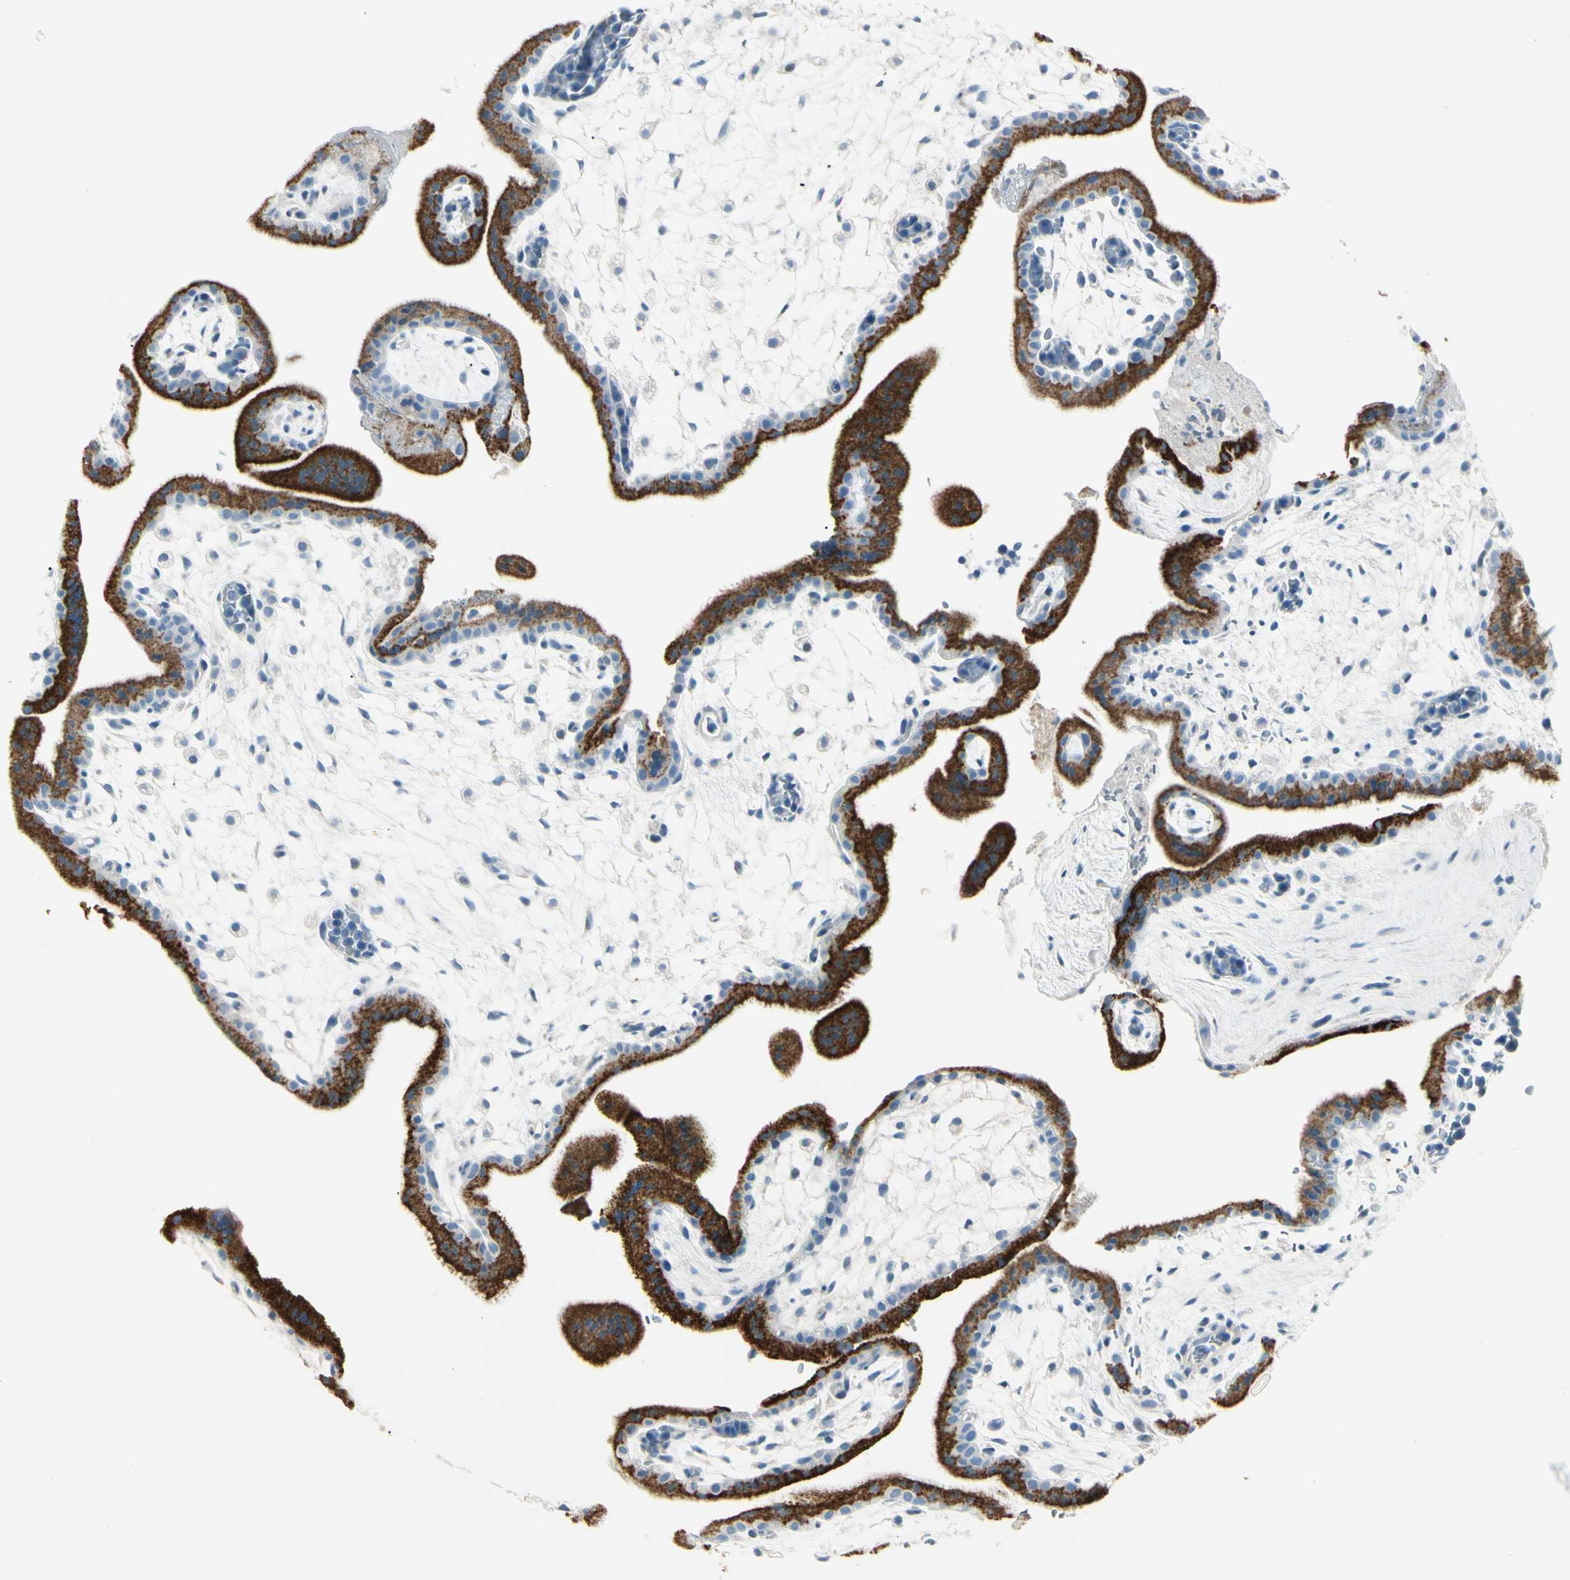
{"staining": {"intensity": "negative", "quantity": "none", "location": "none"}, "tissue": "placenta", "cell_type": "Decidual cells", "image_type": "normal", "snomed": [{"axis": "morphology", "description": "Normal tissue, NOS"}, {"axis": "topography", "description": "Placenta"}], "caption": "Normal placenta was stained to show a protein in brown. There is no significant expression in decidual cells. (Stains: DAB (3,3'-diaminobenzidine) IHC with hematoxylin counter stain, Microscopy: brightfield microscopy at high magnification).", "gene": "SLC6A15", "patient": {"sex": "female", "age": 35}}